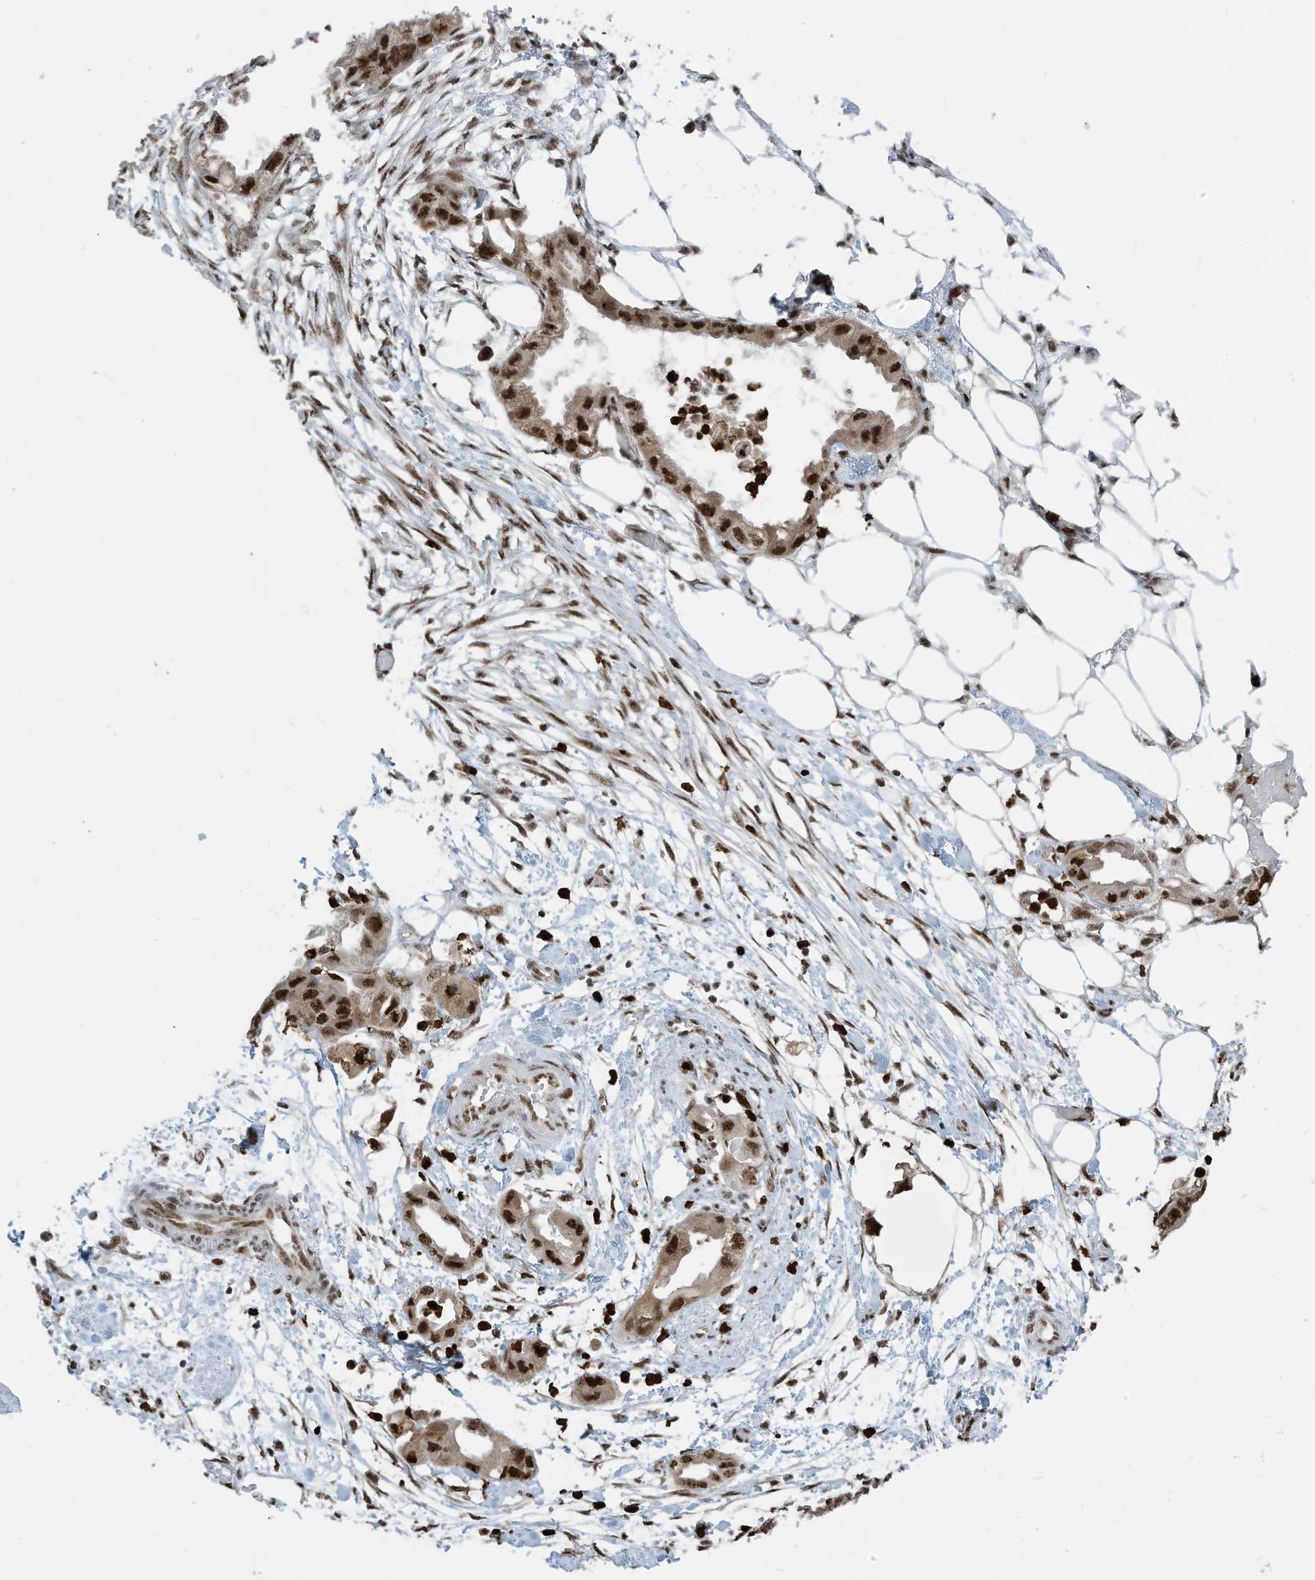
{"staining": {"intensity": "strong", "quantity": ">75%", "location": "nuclear"}, "tissue": "endometrial cancer", "cell_type": "Tumor cells", "image_type": "cancer", "snomed": [{"axis": "morphology", "description": "Adenocarcinoma, NOS"}, {"axis": "morphology", "description": "Adenocarcinoma, metastatic, NOS"}, {"axis": "topography", "description": "Adipose tissue"}, {"axis": "topography", "description": "Endometrium"}], "caption": "Approximately >75% of tumor cells in human endometrial cancer reveal strong nuclear protein staining as visualized by brown immunohistochemical staining.", "gene": "LBH", "patient": {"sex": "female", "age": 67}}